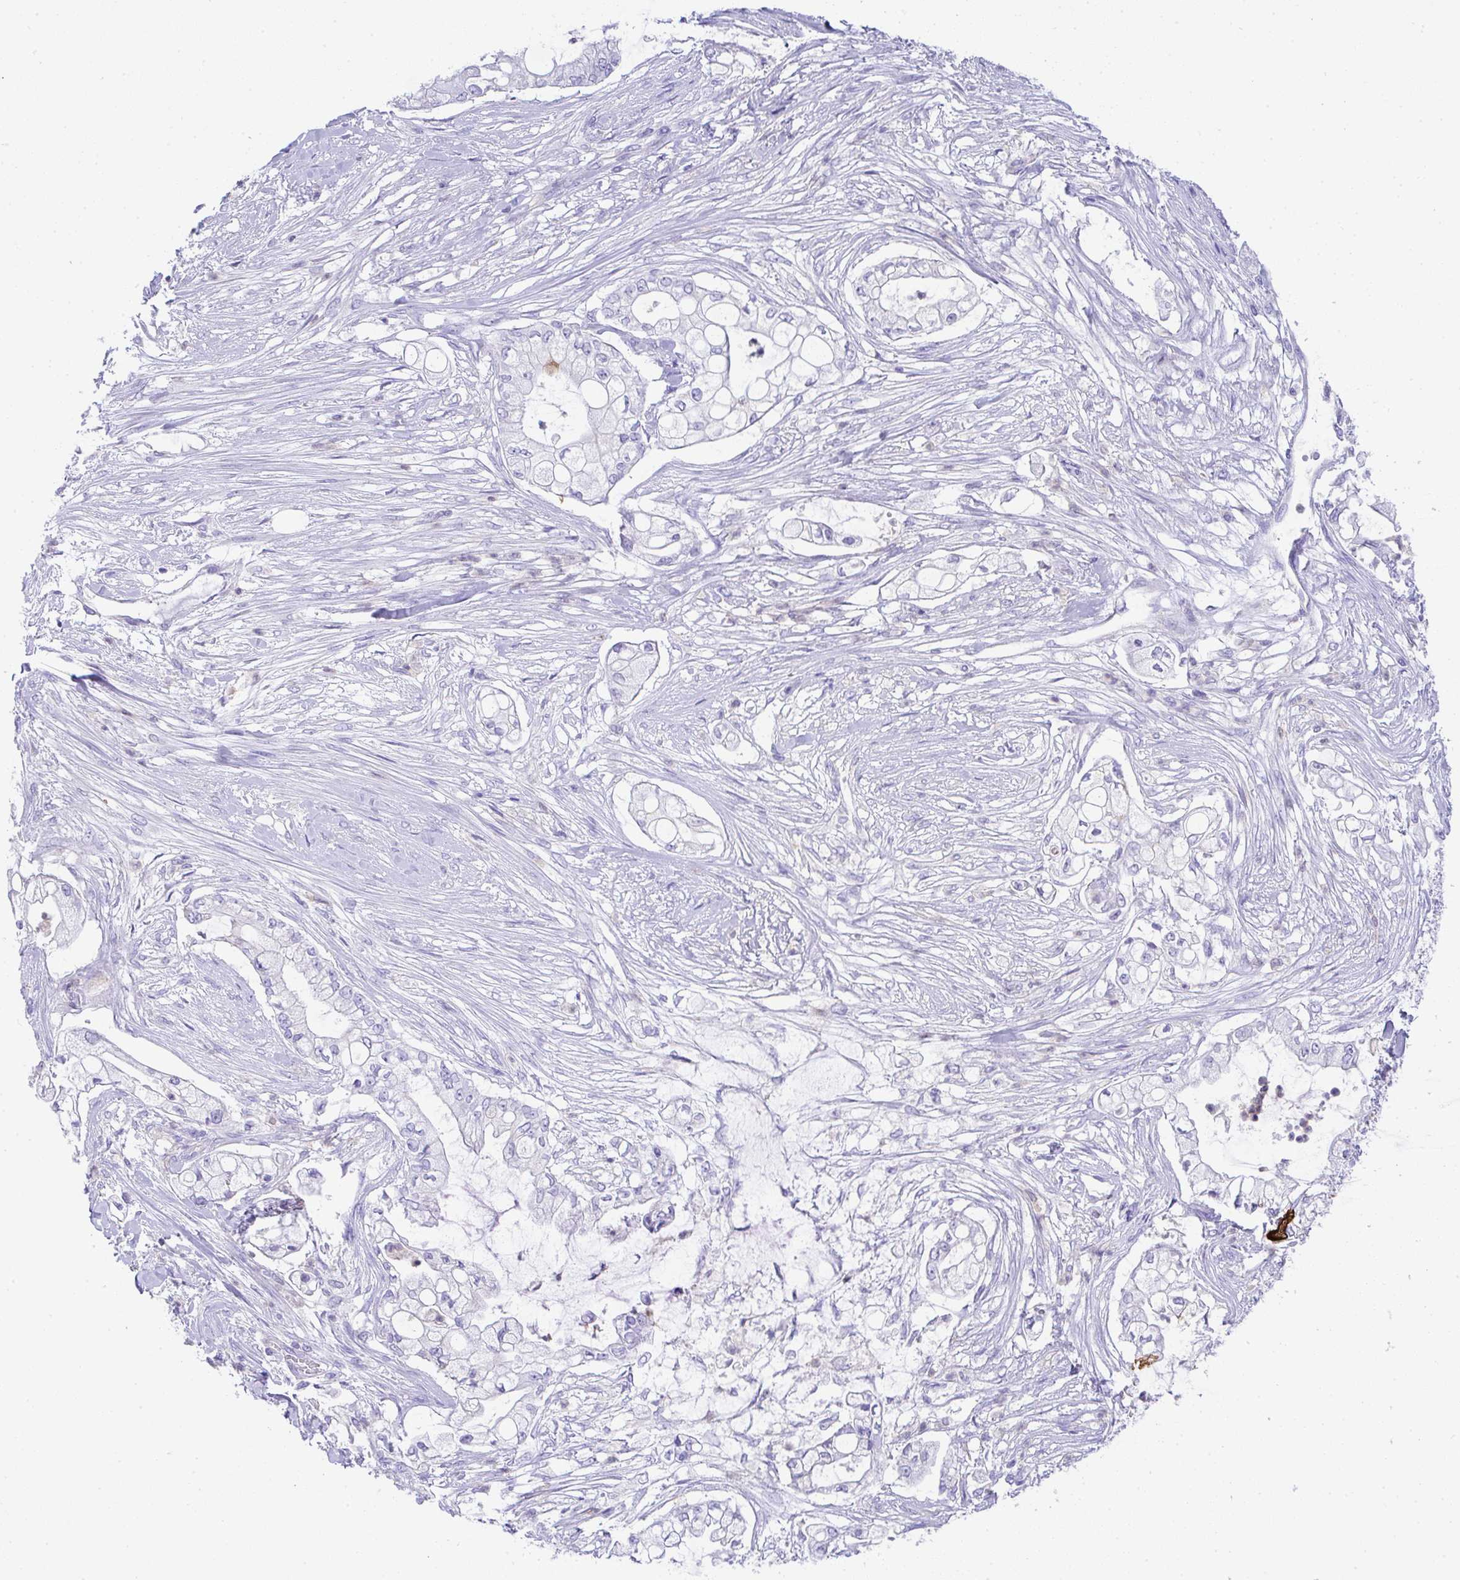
{"staining": {"intensity": "negative", "quantity": "none", "location": "none"}, "tissue": "pancreatic cancer", "cell_type": "Tumor cells", "image_type": "cancer", "snomed": [{"axis": "morphology", "description": "Adenocarcinoma, NOS"}, {"axis": "topography", "description": "Pancreas"}], "caption": "This is a photomicrograph of IHC staining of pancreatic cancer, which shows no staining in tumor cells.", "gene": "TNFAIP8", "patient": {"sex": "female", "age": 69}}